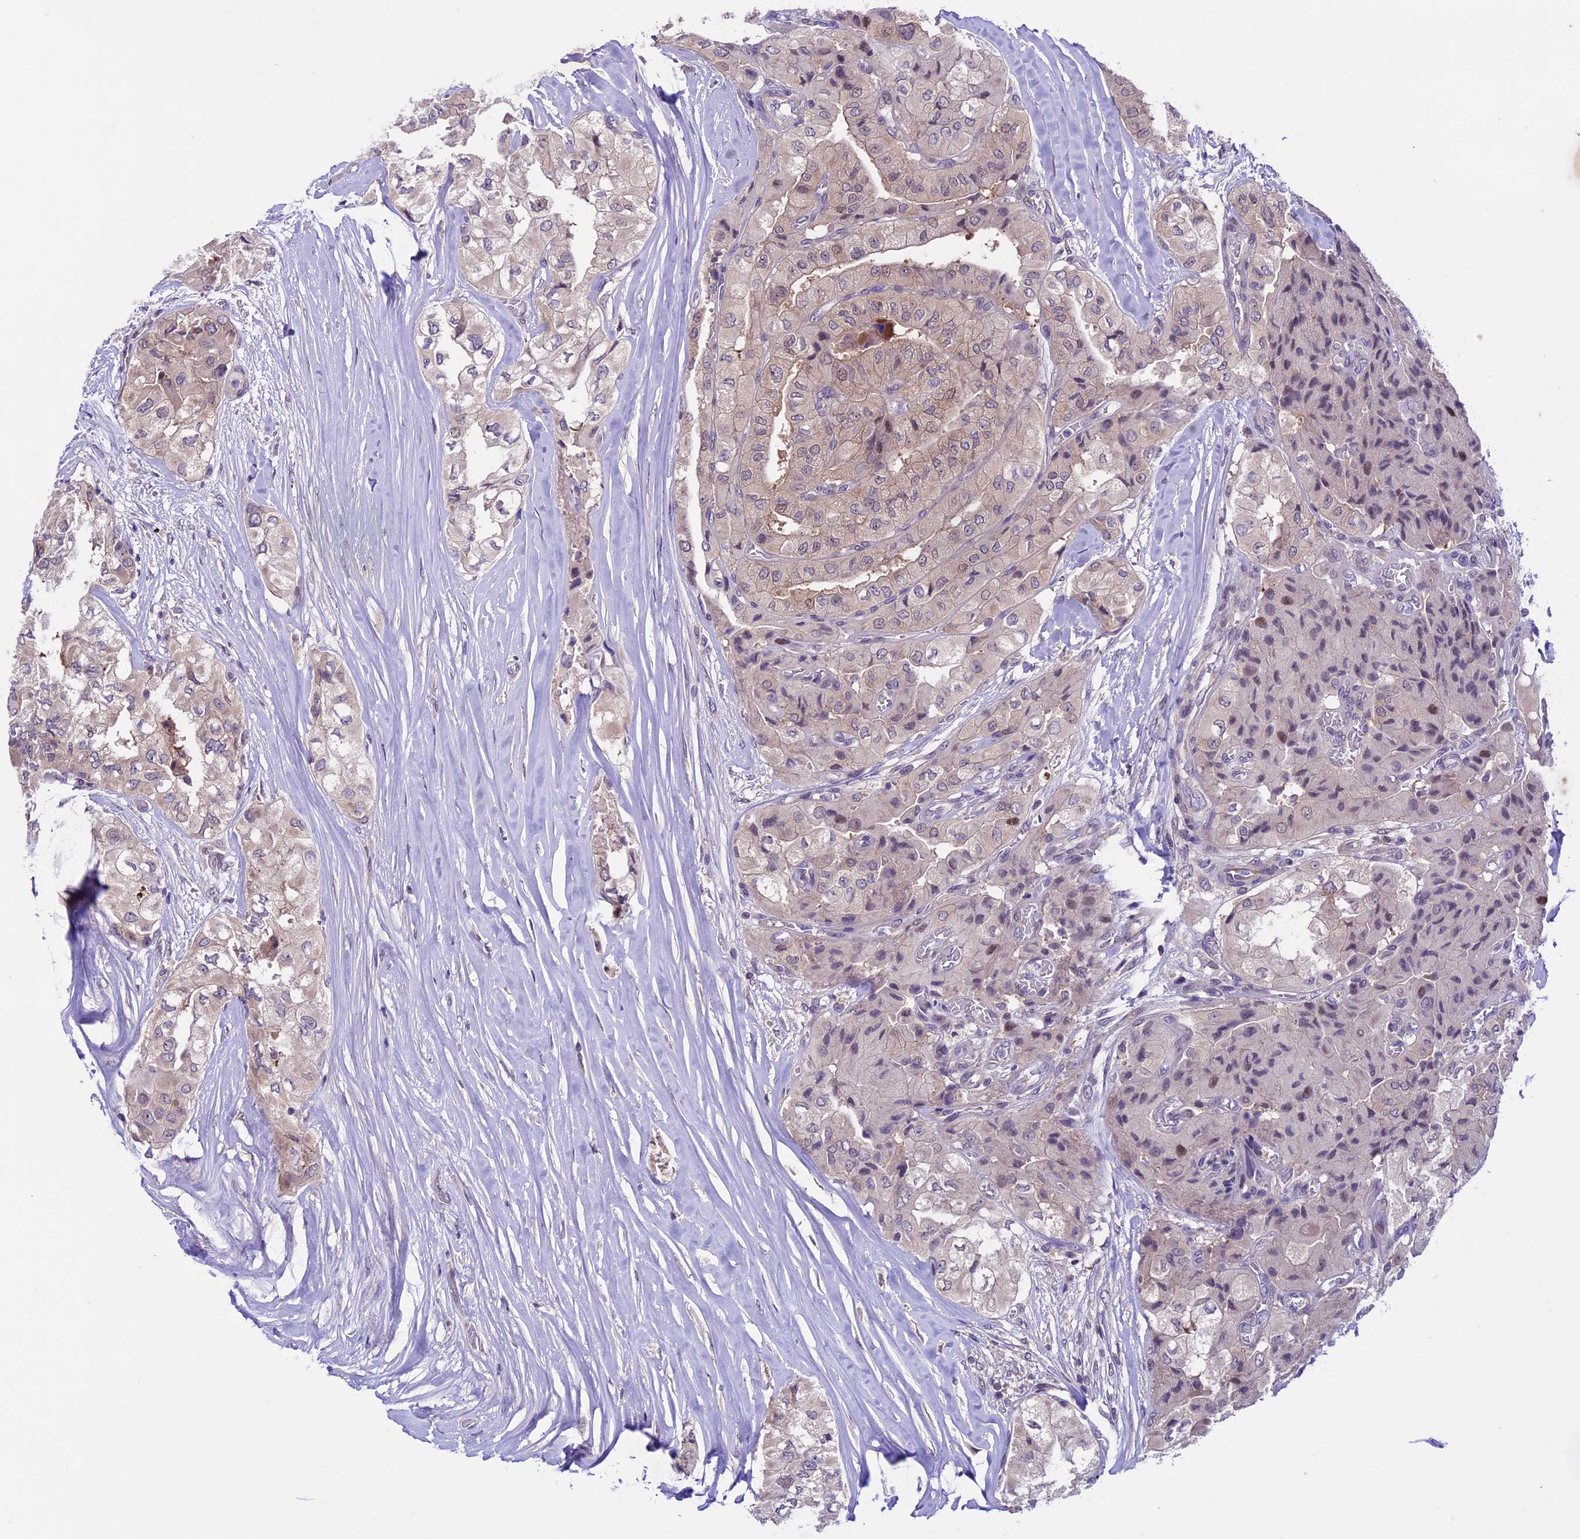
{"staining": {"intensity": "negative", "quantity": "none", "location": "none"}, "tissue": "thyroid cancer", "cell_type": "Tumor cells", "image_type": "cancer", "snomed": [{"axis": "morphology", "description": "Papillary adenocarcinoma, NOS"}, {"axis": "topography", "description": "Thyroid gland"}], "caption": "Tumor cells are negative for brown protein staining in papillary adenocarcinoma (thyroid).", "gene": "XKR7", "patient": {"sex": "female", "age": 59}}